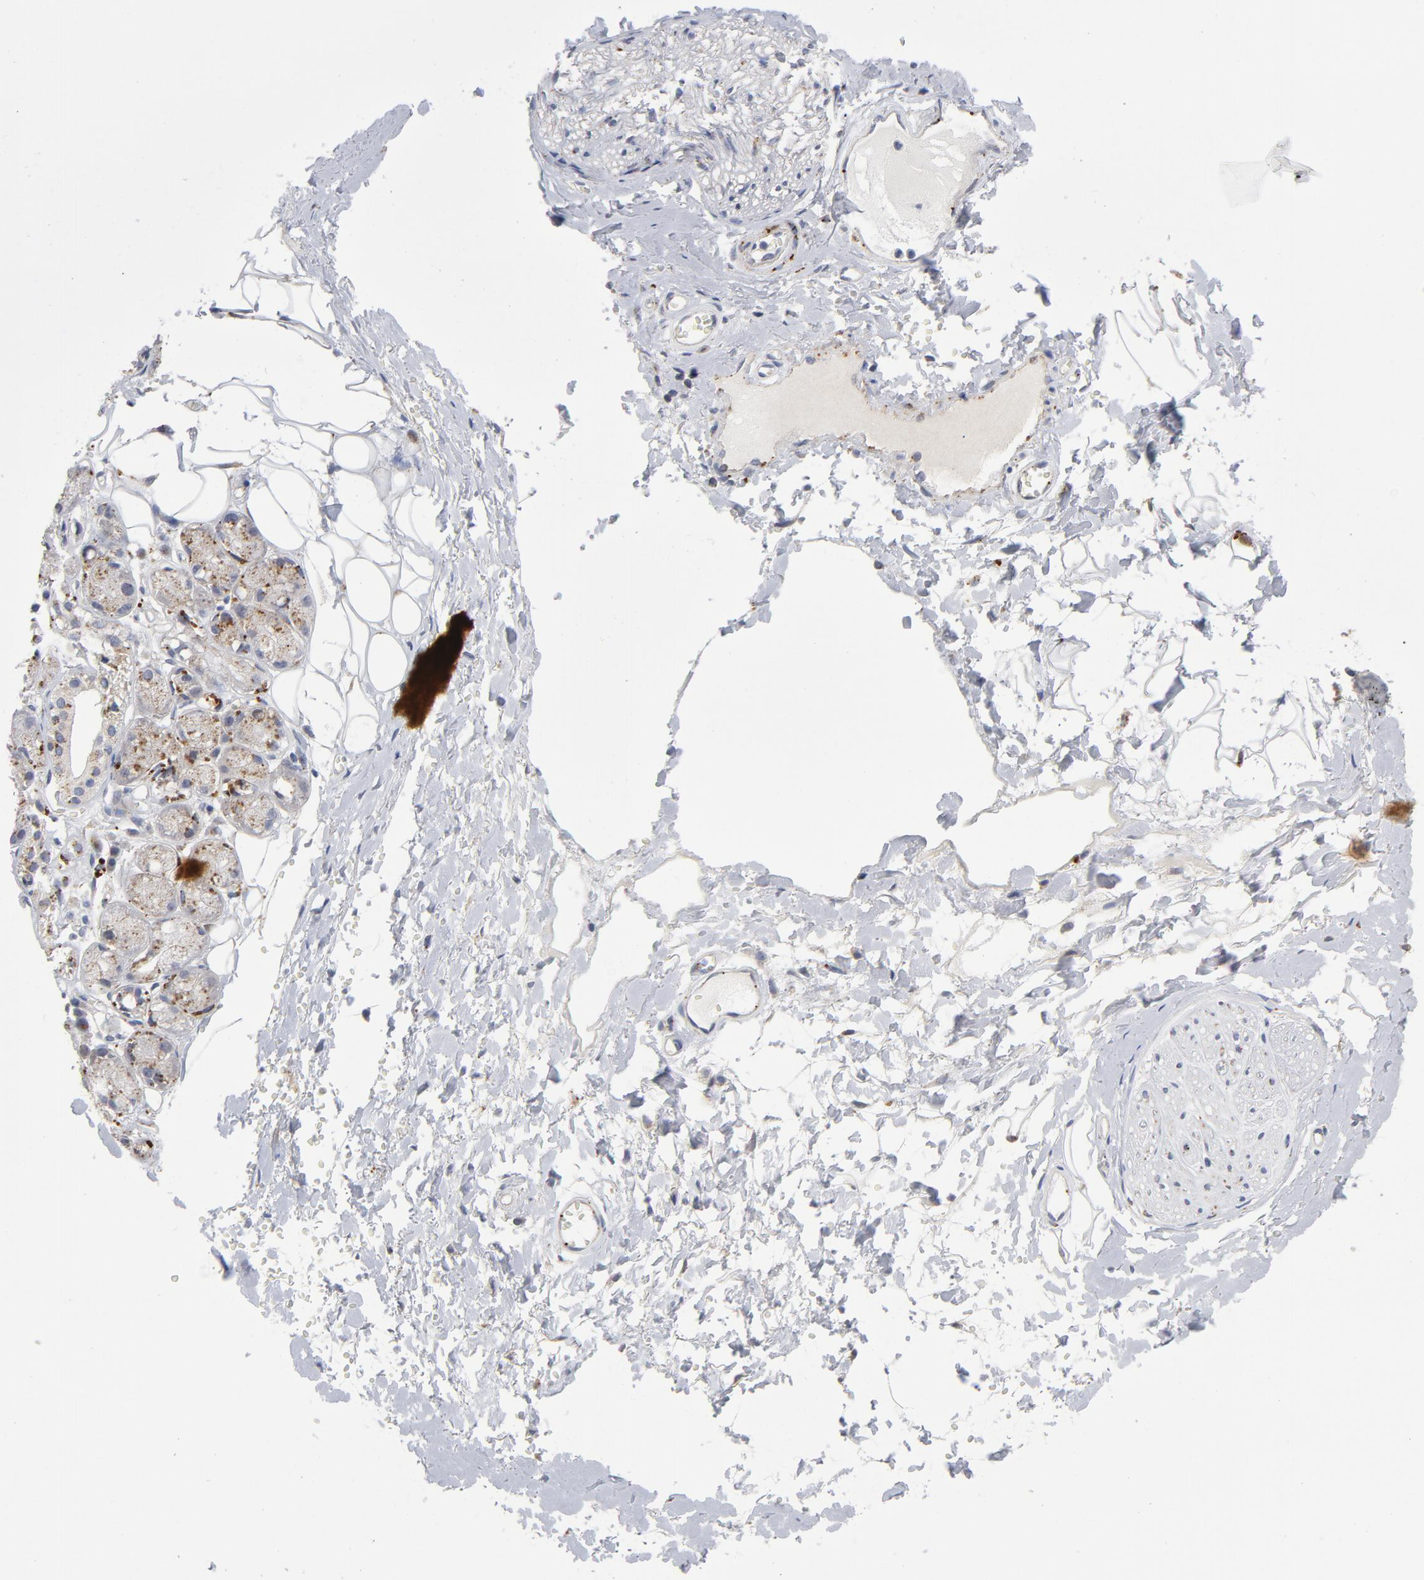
{"staining": {"intensity": "moderate", "quantity": ">75%", "location": "cytoplasmic/membranous"}, "tissue": "adipose tissue", "cell_type": "Adipocytes", "image_type": "normal", "snomed": [{"axis": "morphology", "description": "Normal tissue, NOS"}, {"axis": "morphology", "description": "Inflammation, NOS"}, {"axis": "topography", "description": "Salivary gland"}, {"axis": "topography", "description": "Peripheral nerve tissue"}], "caption": "Immunohistochemical staining of unremarkable adipose tissue exhibits >75% levels of moderate cytoplasmic/membranous protein staining in about >75% of adipocytes. (DAB (3,3'-diaminobenzidine) = brown stain, brightfield microscopy at high magnification).", "gene": "AKT2", "patient": {"sex": "female", "age": 75}}